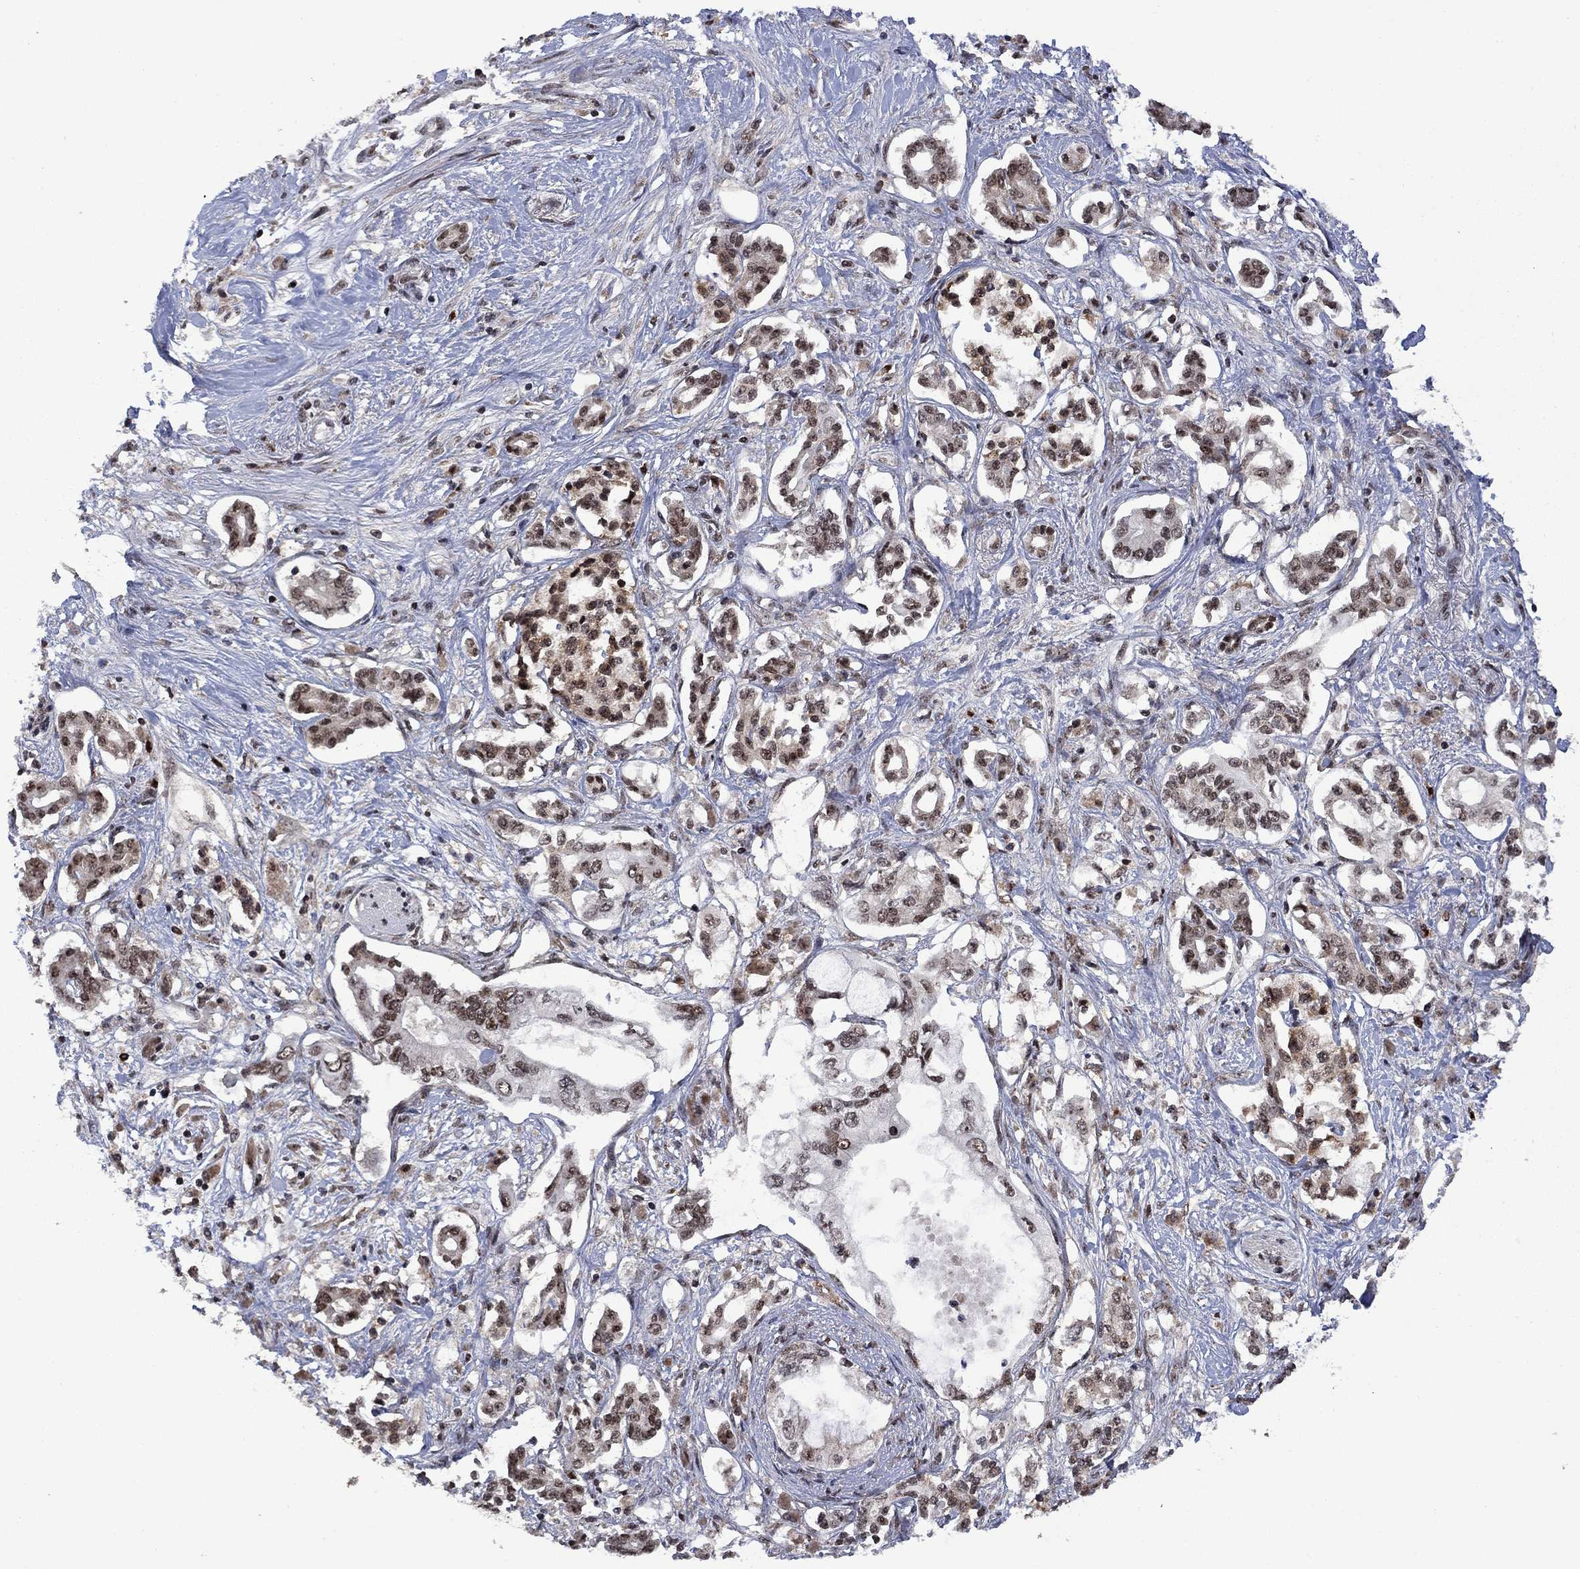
{"staining": {"intensity": "moderate", "quantity": ">75%", "location": "nuclear"}, "tissue": "pancreatic cancer", "cell_type": "Tumor cells", "image_type": "cancer", "snomed": [{"axis": "morphology", "description": "Adenocarcinoma, NOS"}, {"axis": "topography", "description": "Pancreas"}], "caption": "Pancreatic cancer was stained to show a protein in brown. There is medium levels of moderate nuclear positivity in approximately >75% of tumor cells.", "gene": "FBL", "patient": {"sex": "female", "age": 63}}